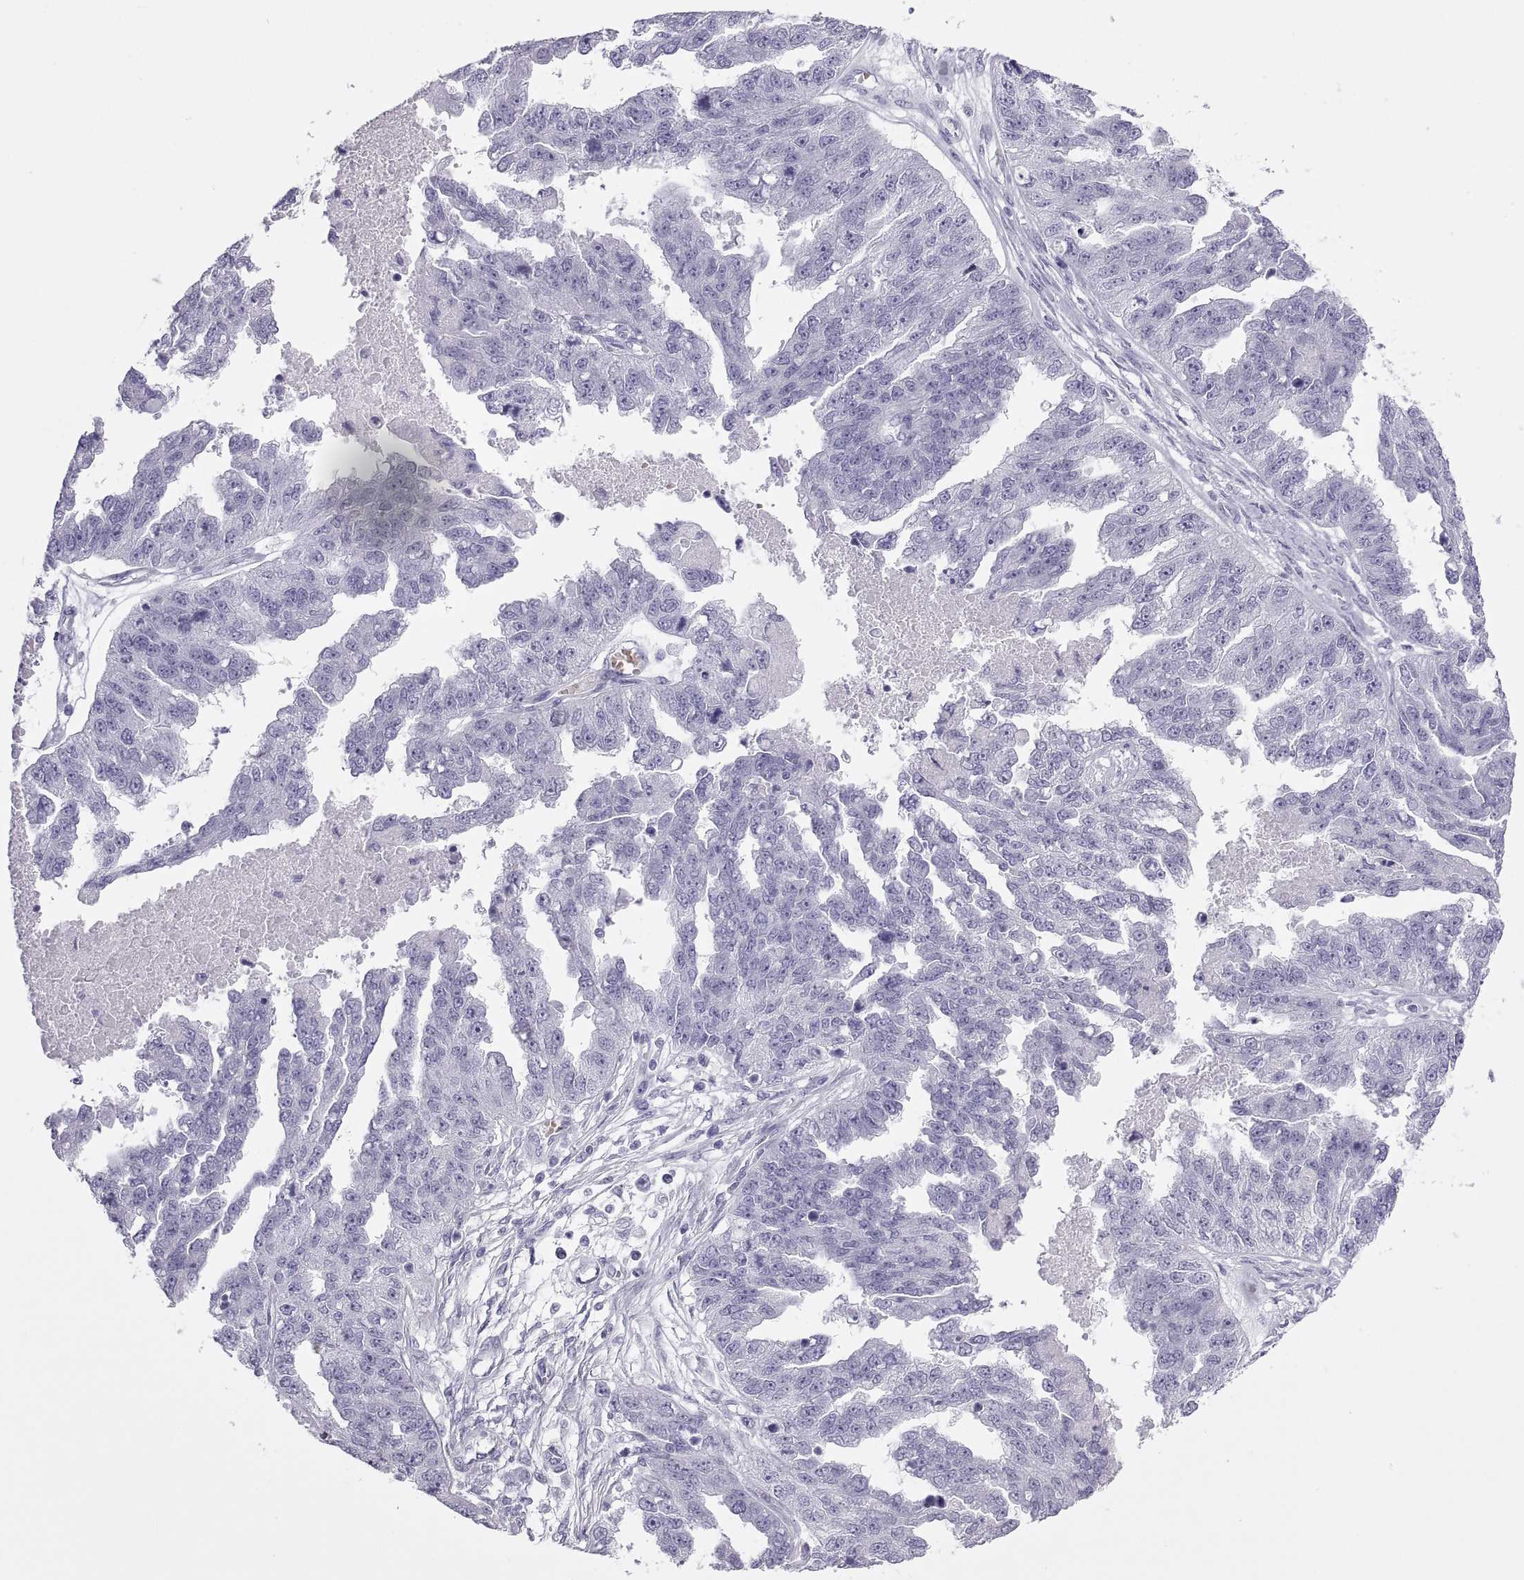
{"staining": {"intensity": "negative", "quantity": "none", "location": "none"}, "tissue": "ovarian cancer", "cell_type": "Tumor cells", "image_type": "cancer", "snomed": [{"axis": "morphology", "description": "Cystadenocarcinoma, serous, NOS"}, {"axis": "topography", "description": "Ovary"}], "caption": "DAB immunohistochemical staining of human ovarian cancer (serous cystadenocarcinoma) shows no significant positivity in tumor cells.", "gene": "SEMG1", "patient": {"sex": "female", "age": 58}}